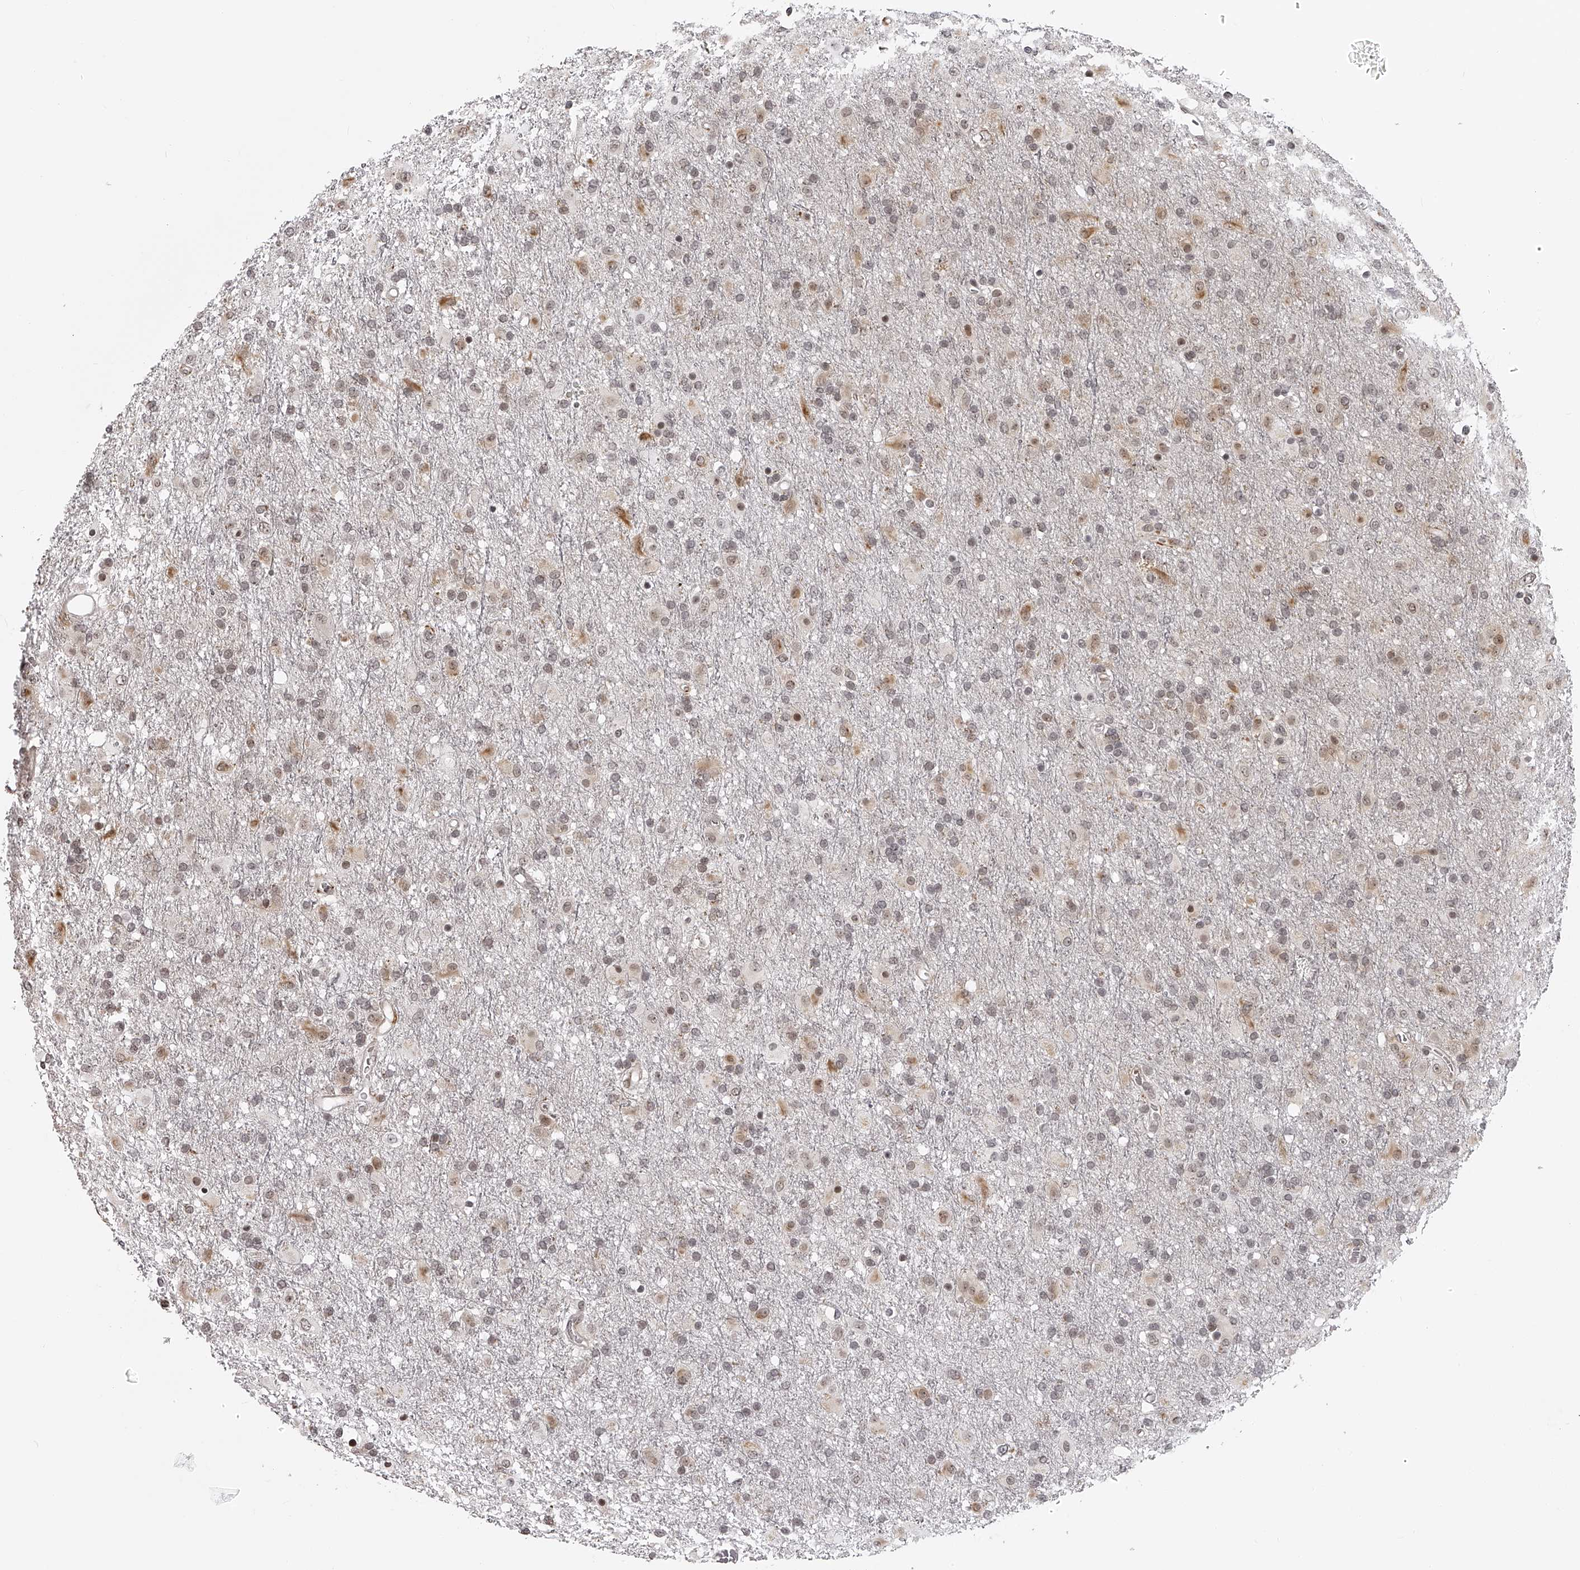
{"staining": {"intensity": "weak", "quantity": "<25%", "location": "nuclear"}, "tissue": "glioma", "cell_type": "Tumor cells", "image_type": "cancer", "snomed": [{"axis": "morphology", "description": "Glioma, malignant, Low grade"}, {"axis": "topography", "description": "Brain"}], "caption": "The immunohistochemistry micrograph has no significant positivity in tumor cells of glioma tissue.", "gene": "ODF2L", "patient": {"sex": "male", "age": 65}}